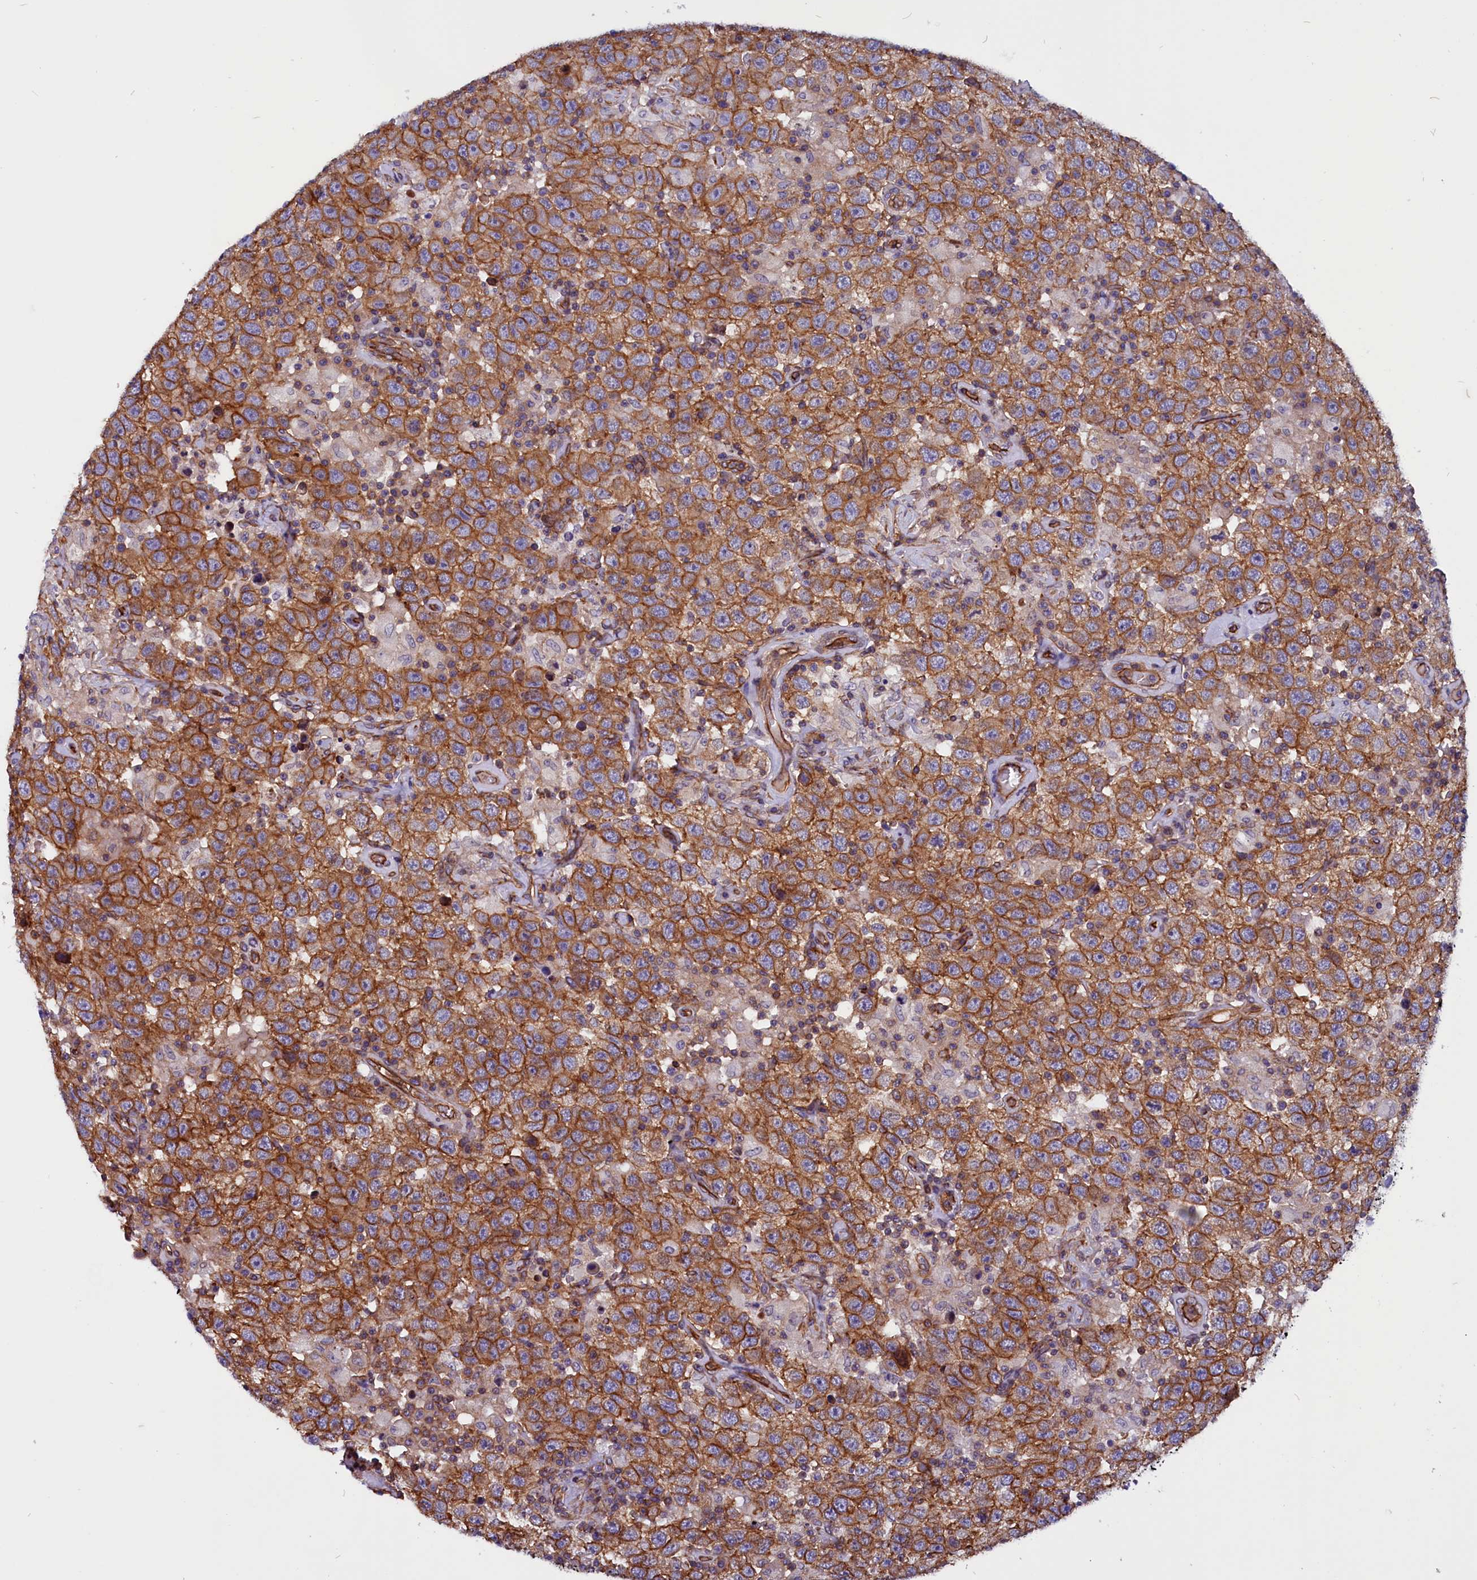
{"staining": {"intensity": "moderate", "quantity": ">75%", "location": "cytoplasmic/membranous"}, "tissue": "testis cancer", "cell_type": "Tumor cells", "image_type": "cancer", "snomed": [{"axis": "morphology", "description": "Seminoma, NOS"}, {"axis": "topography", "description": "Testis"}], "caption": "This is a histology image of immunohistochemistry (IHC) staining of seminoma (testis), which shows moderate staining in the cytoplasmic/membranous of tumor cells.", "gene": "ZNF749", "patient": {"sex": "male", "age": 41}}